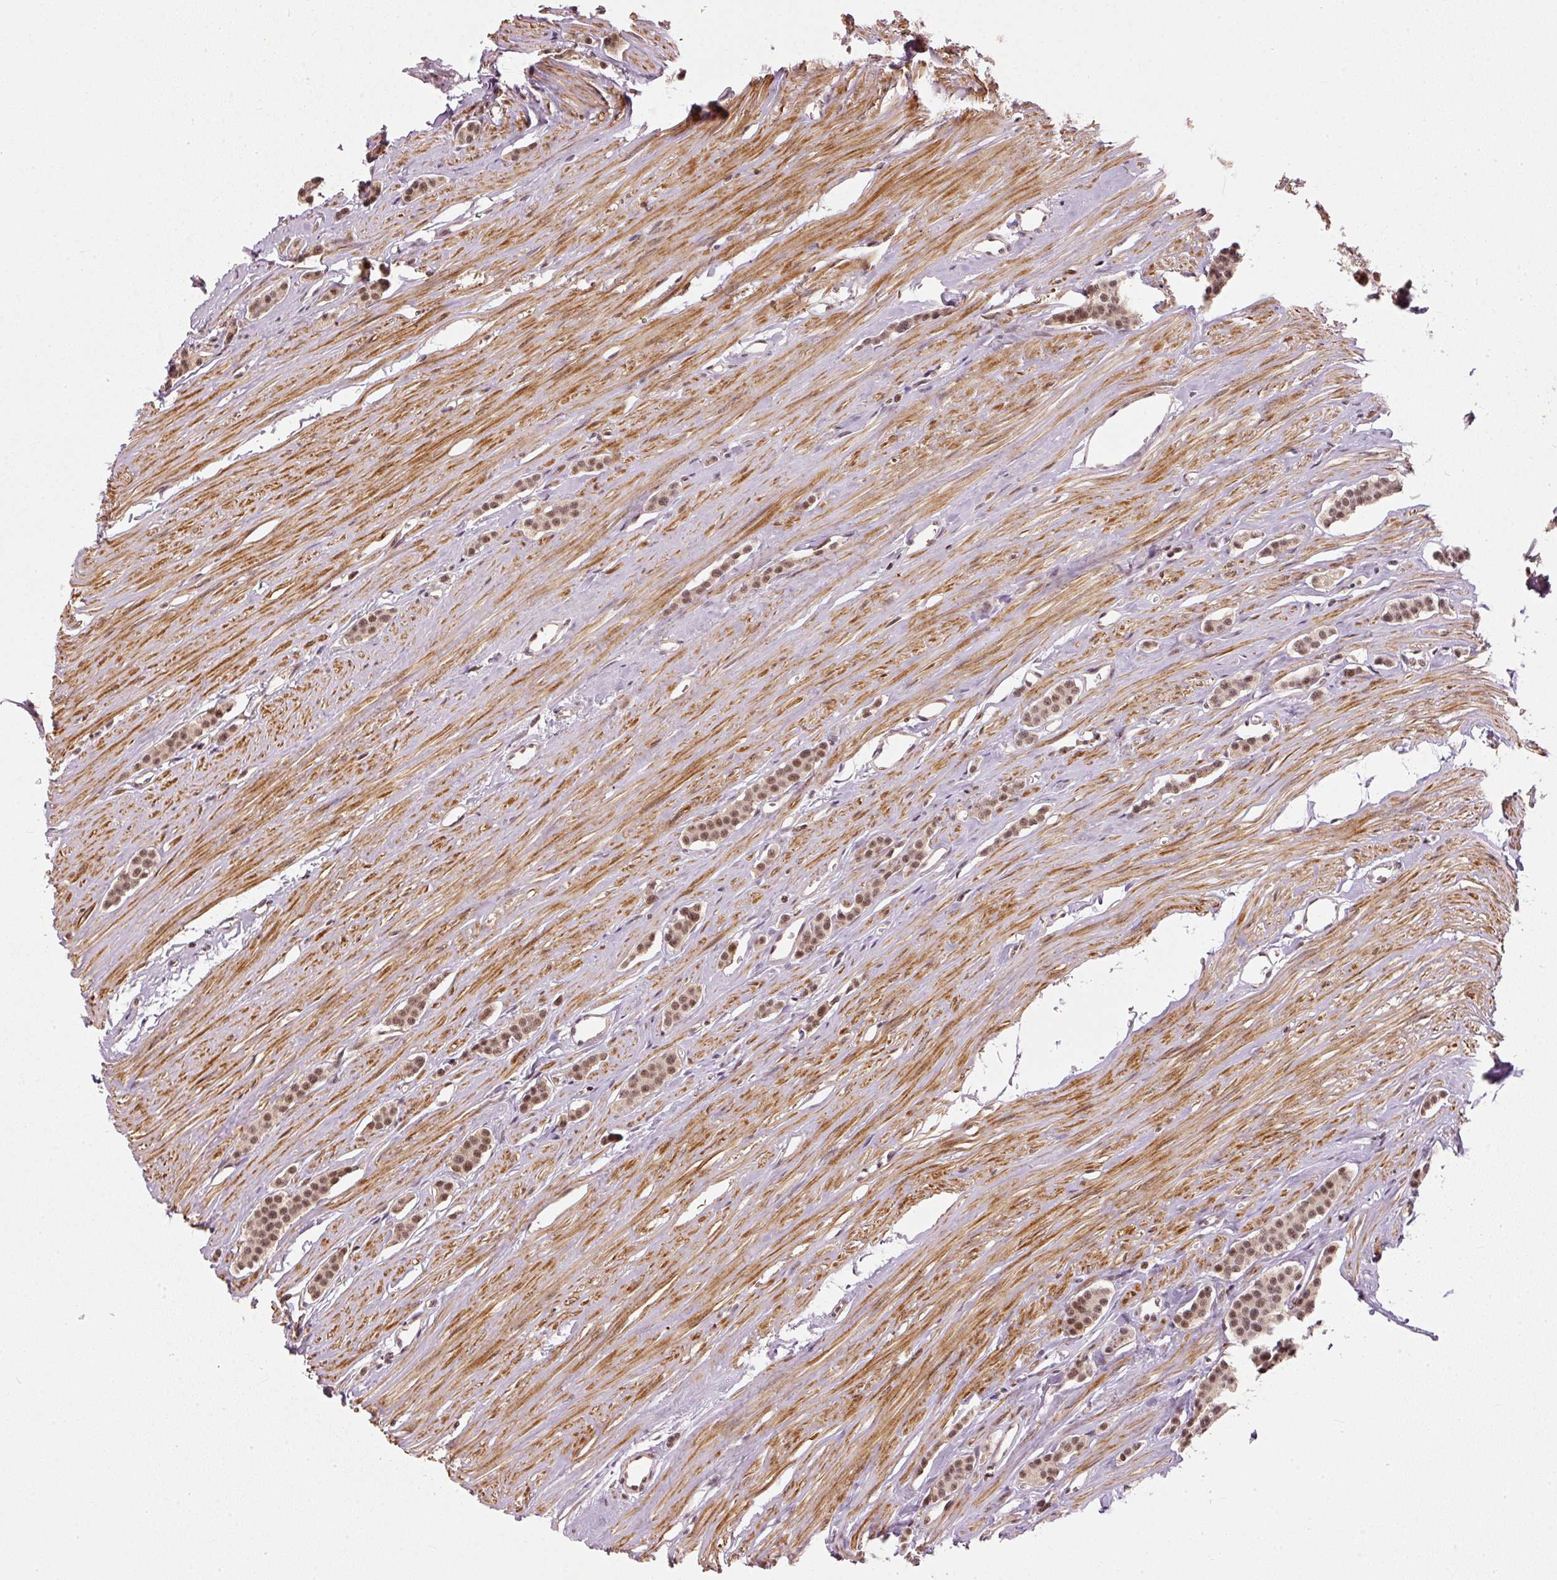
{"staining": {"intensity": "moderate", "quantity": ">75%", "location": "nuclear"}, "tissue": "carcinoid", "cell_type": "Tumor cells", "image_type": "cancer", "snomed": [{"axis": "morphology", "description": "Carcinoid, malignant, NOS"}, {"axis": "topography", "description": "Small intestine"}], "caption": "DAB immunohistochemical staining of carcinoid exhibits moderate nuclear protein positivity in approximately >75% of tumor cells.", "gene": "THOC6", "patient": {"sex": "male", "age": 60}}